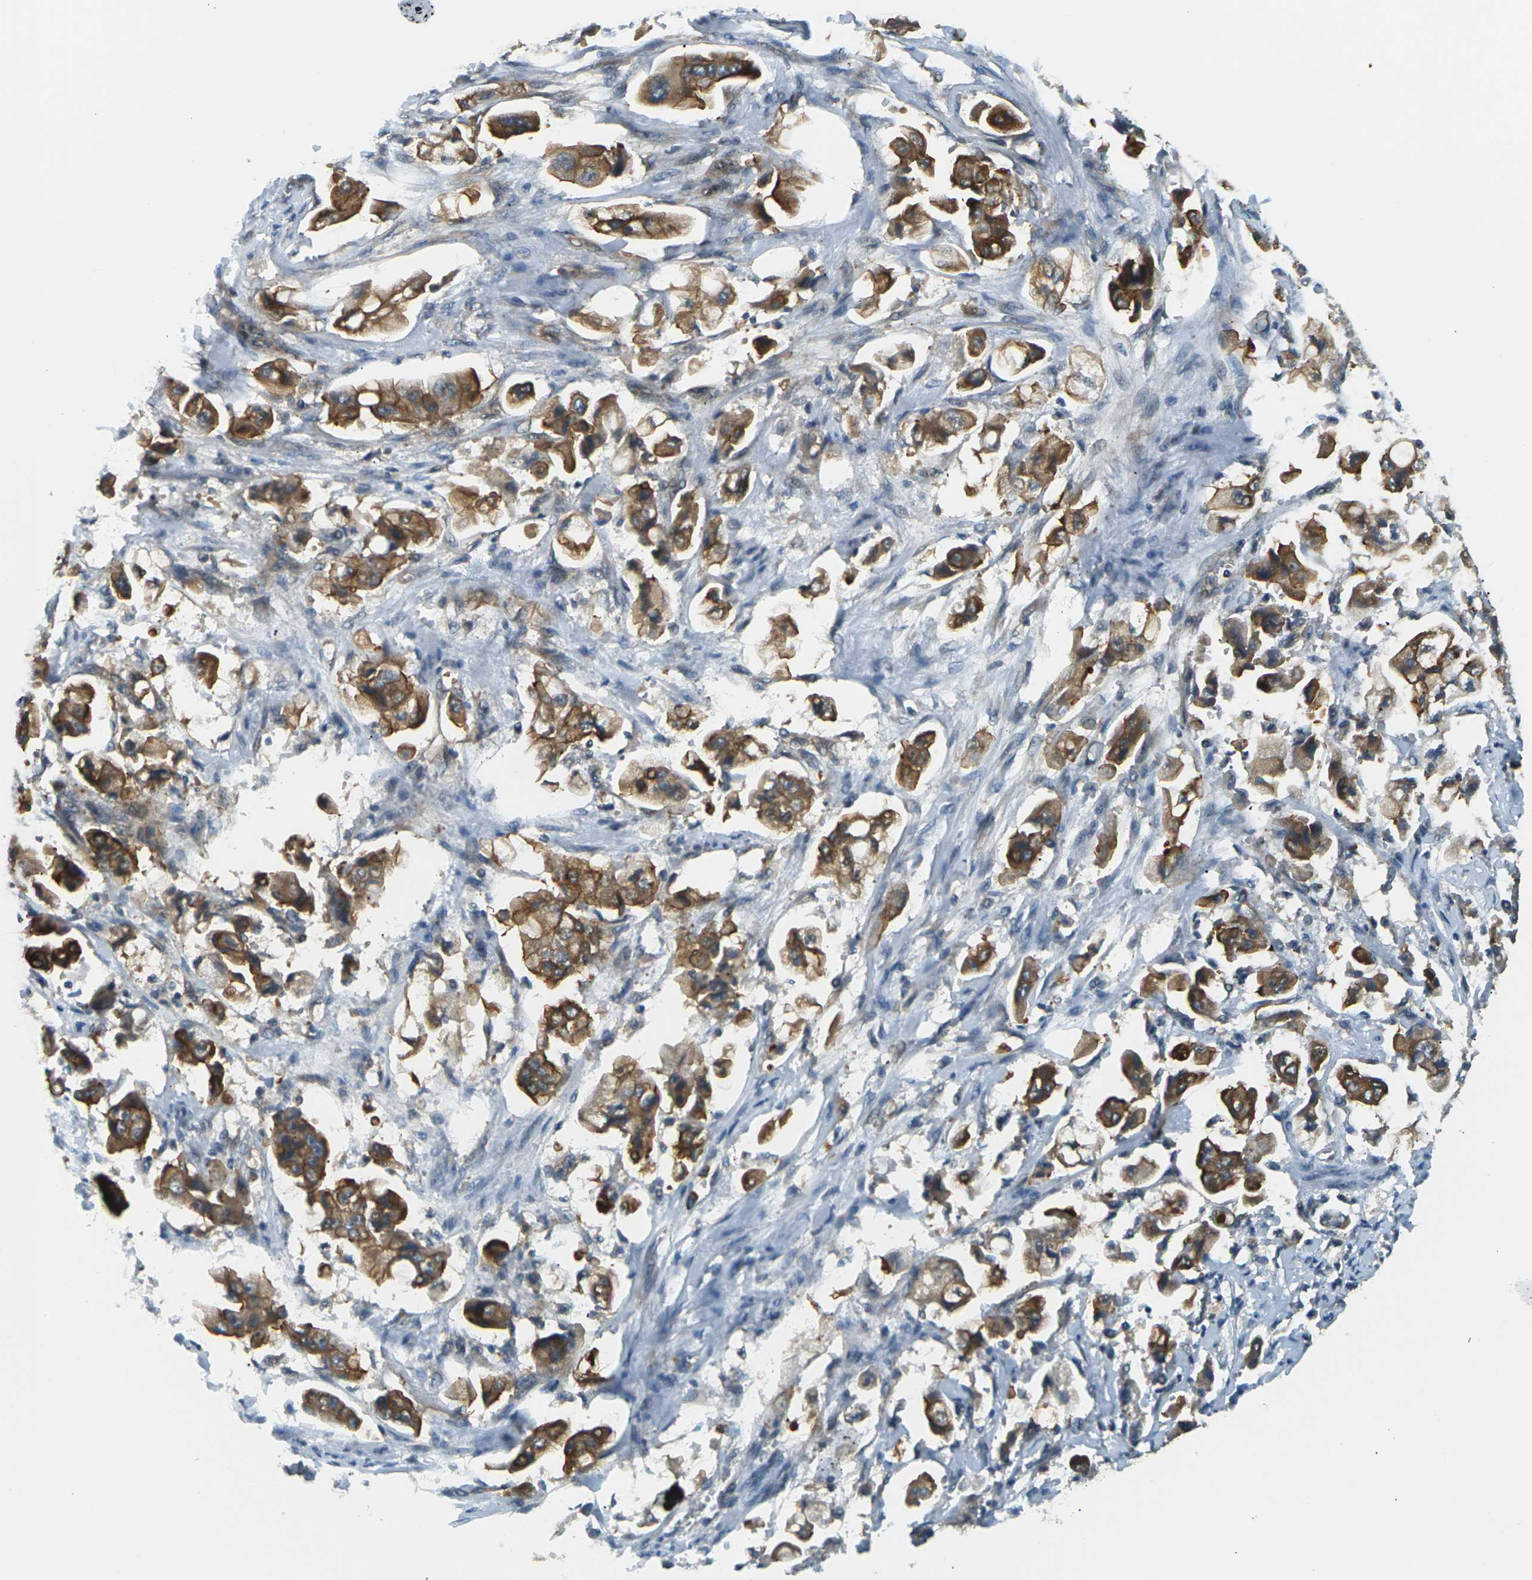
{"staining": {"intensity": "strong", "quantity": ">75%", "location": "cytoplasmic/membranous"}, "tissue": "stomach cancer", "cell_type": "Tumor cells", "image_type": "cancer", "snomed": [{"axis": "morphology", "description": "Adenocarcinoma, NOS"}, {"axis": "topography", "description": "Stomach"}], "caption": "Stomach adenocarcinoma tissue reveals strong cytoplasmic/membranous expression in approximately >75% of tumor cells", "gene": "SLC13A3", "patient": {"sex": "male", "age": 62}}